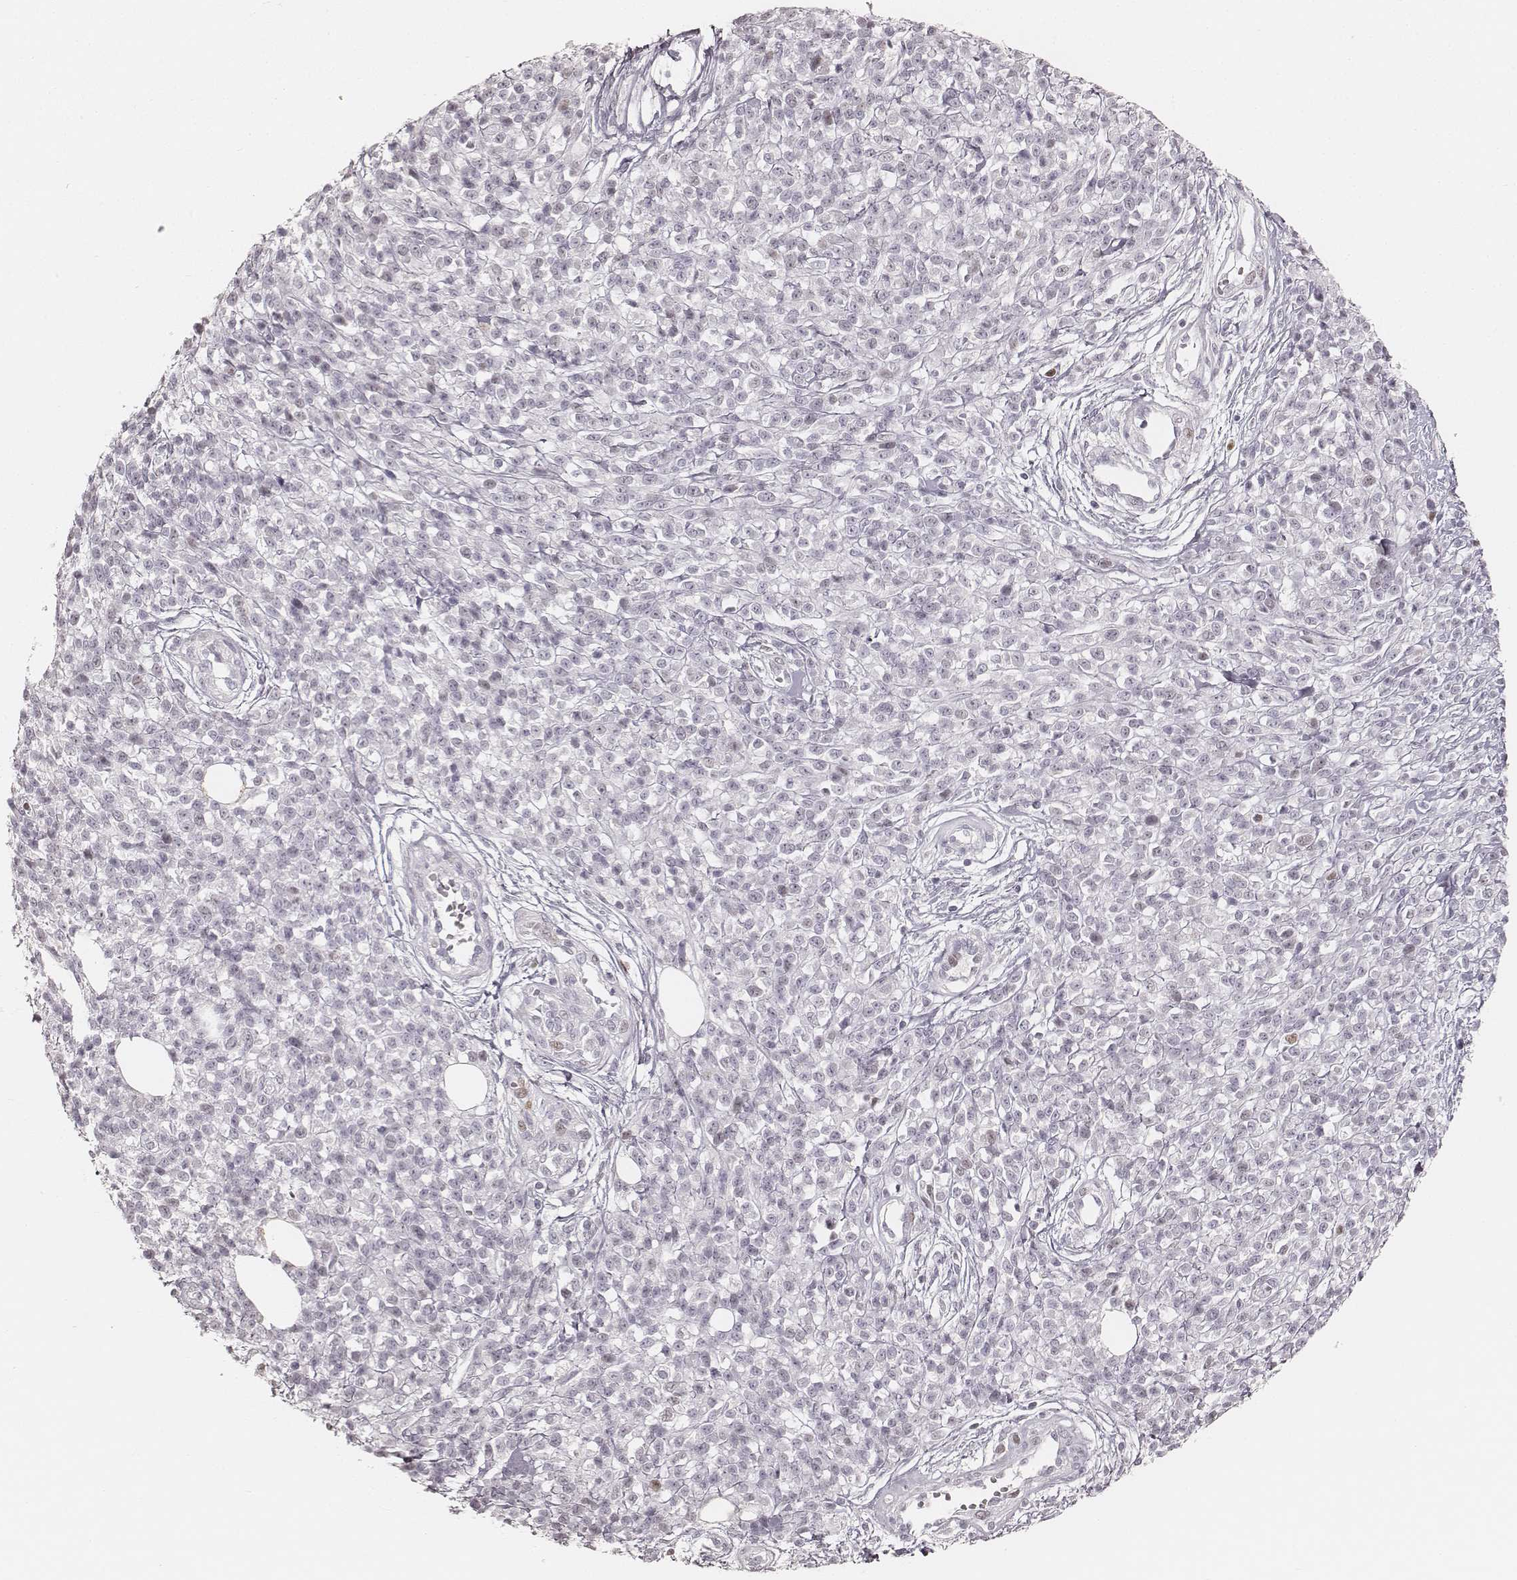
{"staining": {"intensity": "negative", "quantity": "none", "location": "none"}, "tissue": "melanoma", "cell_type": "Tumor cells", "image_type": "cancer", "snomed": [{"axis": "morphology", "description": "Malignant melanoma, NOS"}, {"axis": "topography", "description": "Skin"}, {"axis": "topography", "description": "Skin of trunk"}], "caption": "The photomicrograph shows no significant expression in tumor cells of malignant melanoma. The staining was performed using DAB to visualize the protein expression in brown, while the nuclei were stained in blue with hematoxylin (Magnification: 20x).", "gene": "TEX37", "patient": {"sex": "male", "age": 74}}